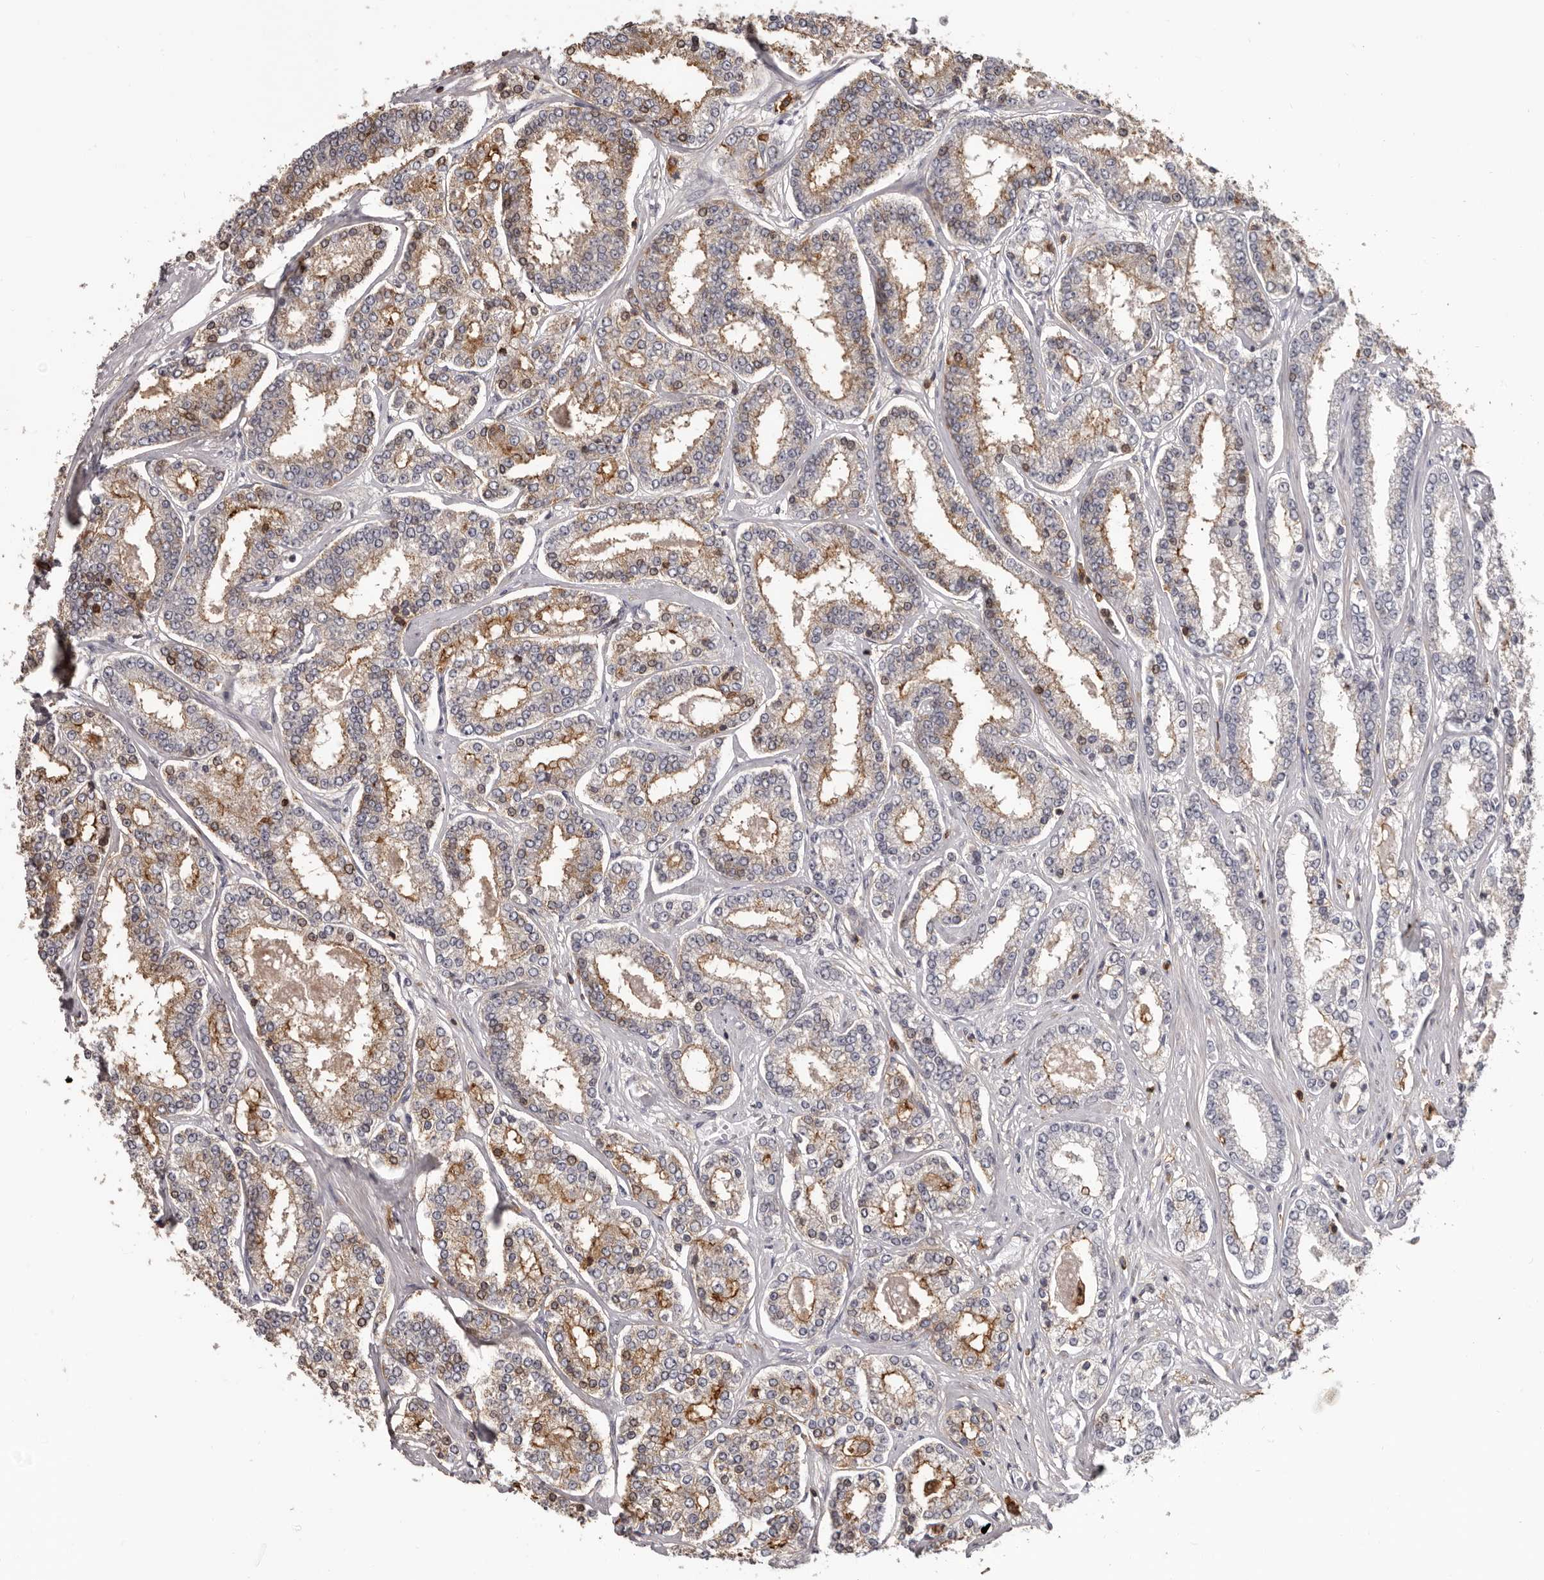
{"staining": {"intensity": "moderate", "quantity": "25%-75%", "location": "cytoplasmic/membranous"}, "tissue": "prostate cancer", "cell_type": "Tumor cells", "image_type": "cancer", "snomed": [{"axis": "morphology", "description": "Normal tissue, NOS"}, {"axis": "morphology", "description": "Adenocarcinoma, High grade"}, {"axis": "topography", "description": "Prostate"}], "caption": "Prostate high-grade adenocarcinoma stained with DAB immunohistochemistry (IHC) demonstrates medium levels of moderate cytoplasmic/membranous staining in approximately 25%-75% of tumor cells.", "gene": "PRR12", "patient": {"sex": "male", "age": 83}}